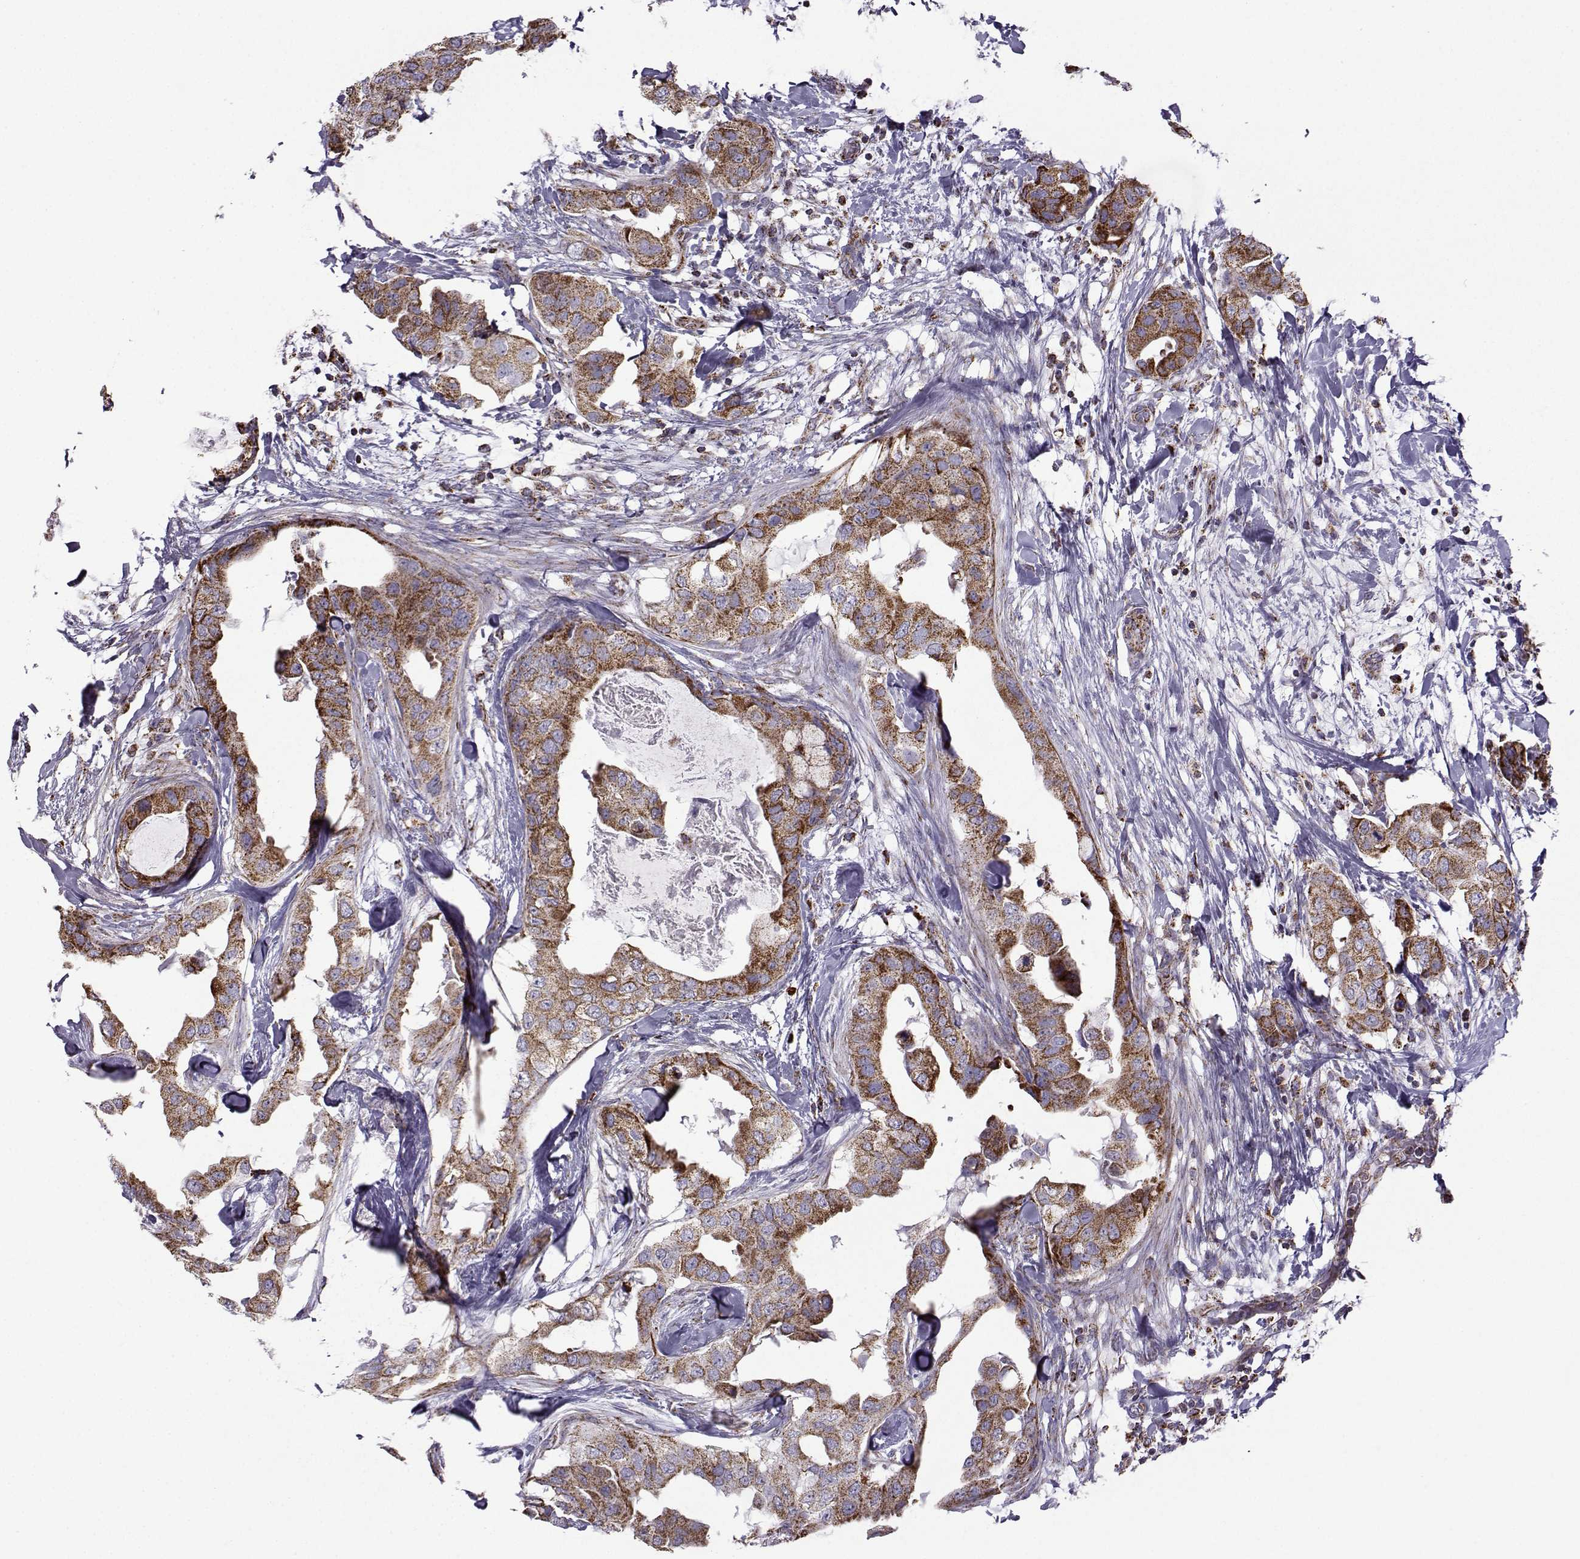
{"staining": {"intensity": "strong", "quantity": ">75%", "location": "cytoplasmic/membranous"}, "tissue": "breast cancer", "cell_type": "Tumor cells", "image_type": "cancer", "snomed": [{"axis": "morphology", "description": "Normal tissue, NOS"}, {"axis": "morphology", "description": "Duct carcinoma"}, {"axis": "topography", "description": "Breast"}], "caption": "Strong cytoplasmic/membranous protein expression is appreciated in approximately >75% of tumor cells in infiltrating ductal carcinoma (breast).", "gene": "NECAB3", "patient": {"sex": "female", "age": 40}}